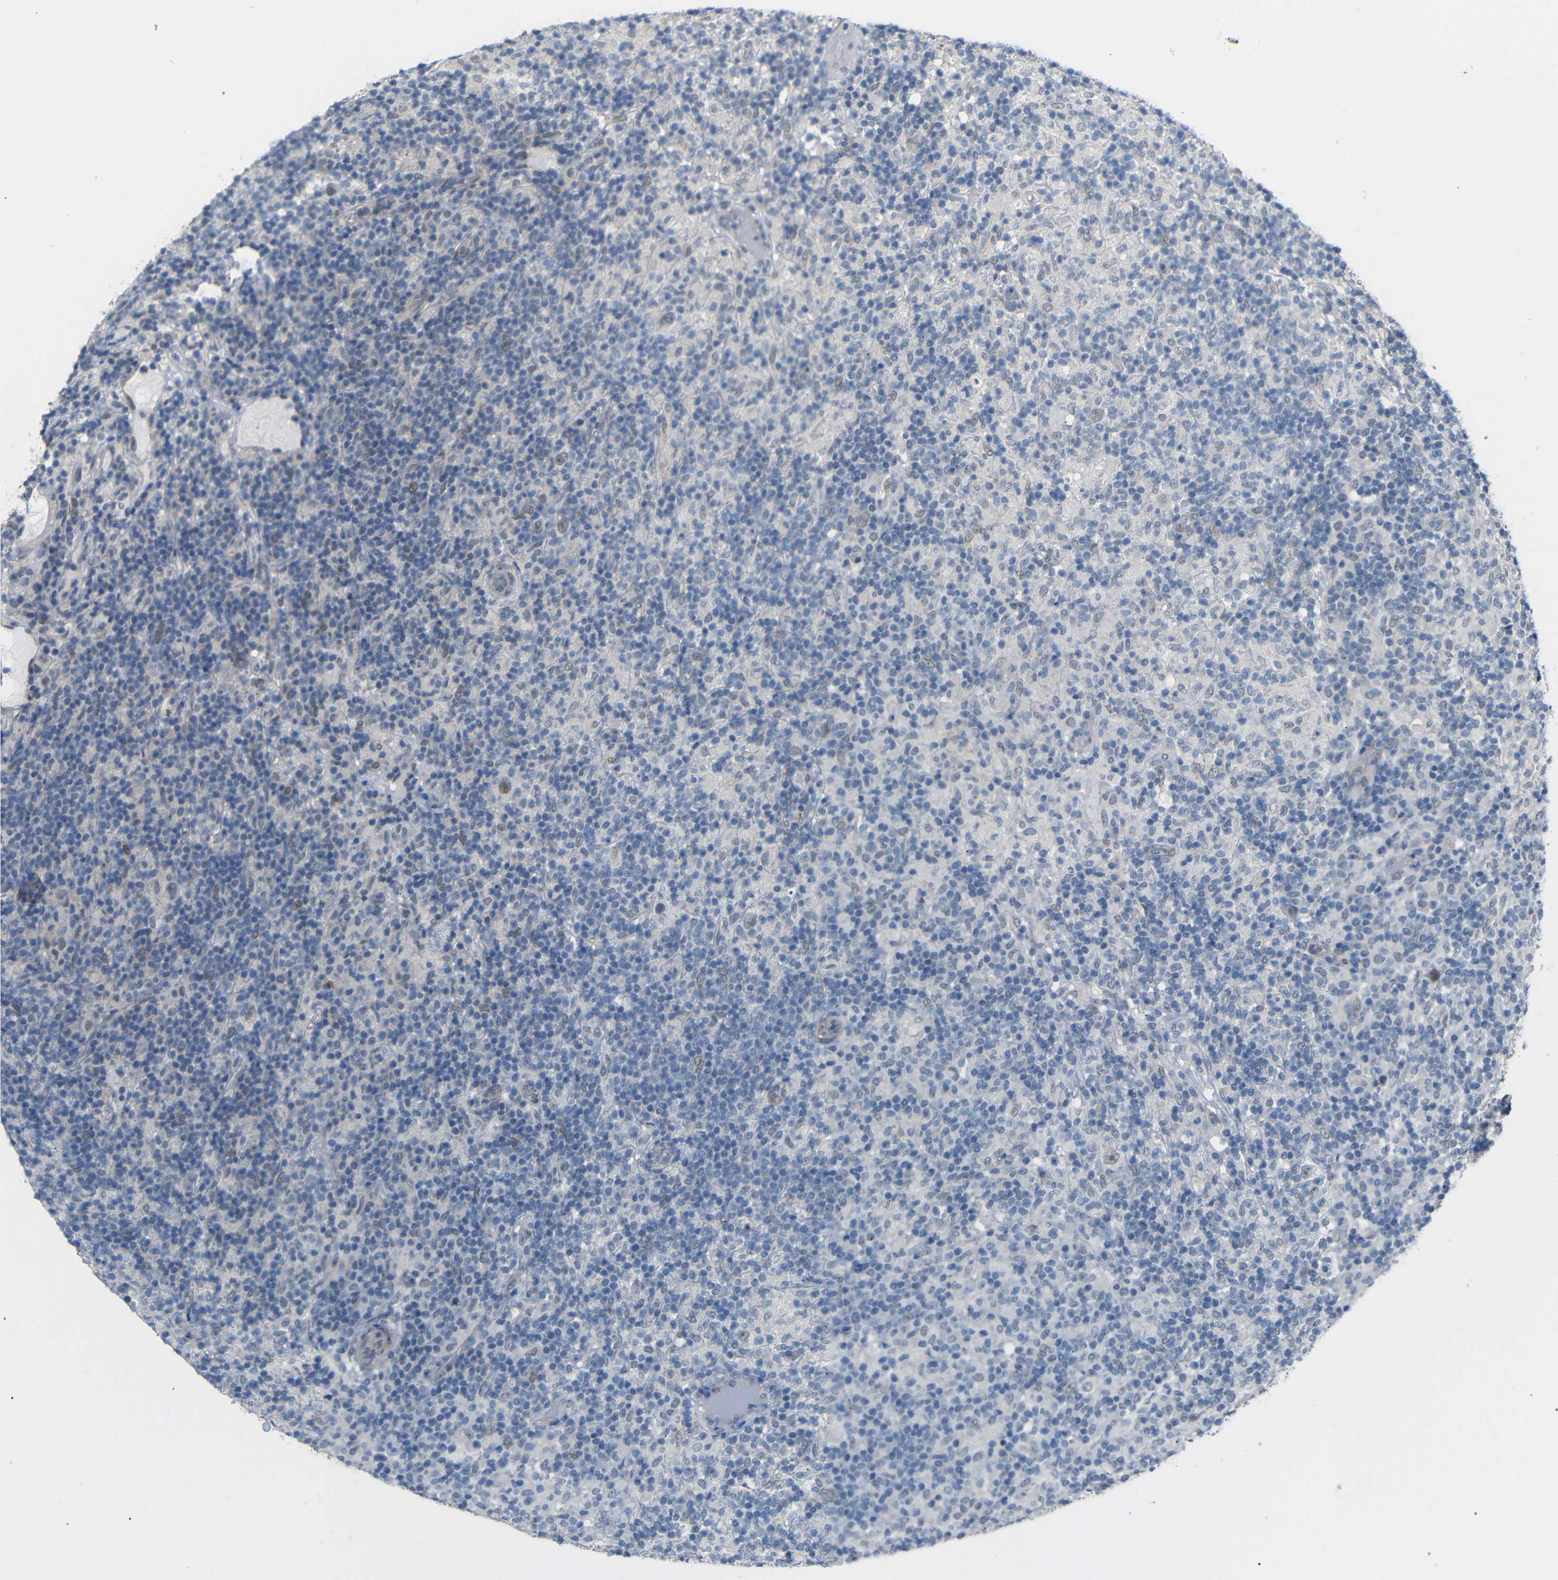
{"staining": {"intensity": "weak", "quantity": ">75%", "location": "nuclear"}, "tissue": "lymphoma", "cell_type": "Tumor cells", "image_type": "cancer", "snomed": [{"axis": "morphology", "description": "Hodgkin's disease, NOS"}, {"axis": "topography", "description": "Lymph node"}], "caption": "This photomicrograph exhibits lymphoma stained with immunohistochemistry to label a protein in brown. The nuclear of tumor cells show weak positivity for the protein. Nuclei are counter-stained blue.", "gene": "GPR158", "patient": {"sex": "male", "age": 70}}